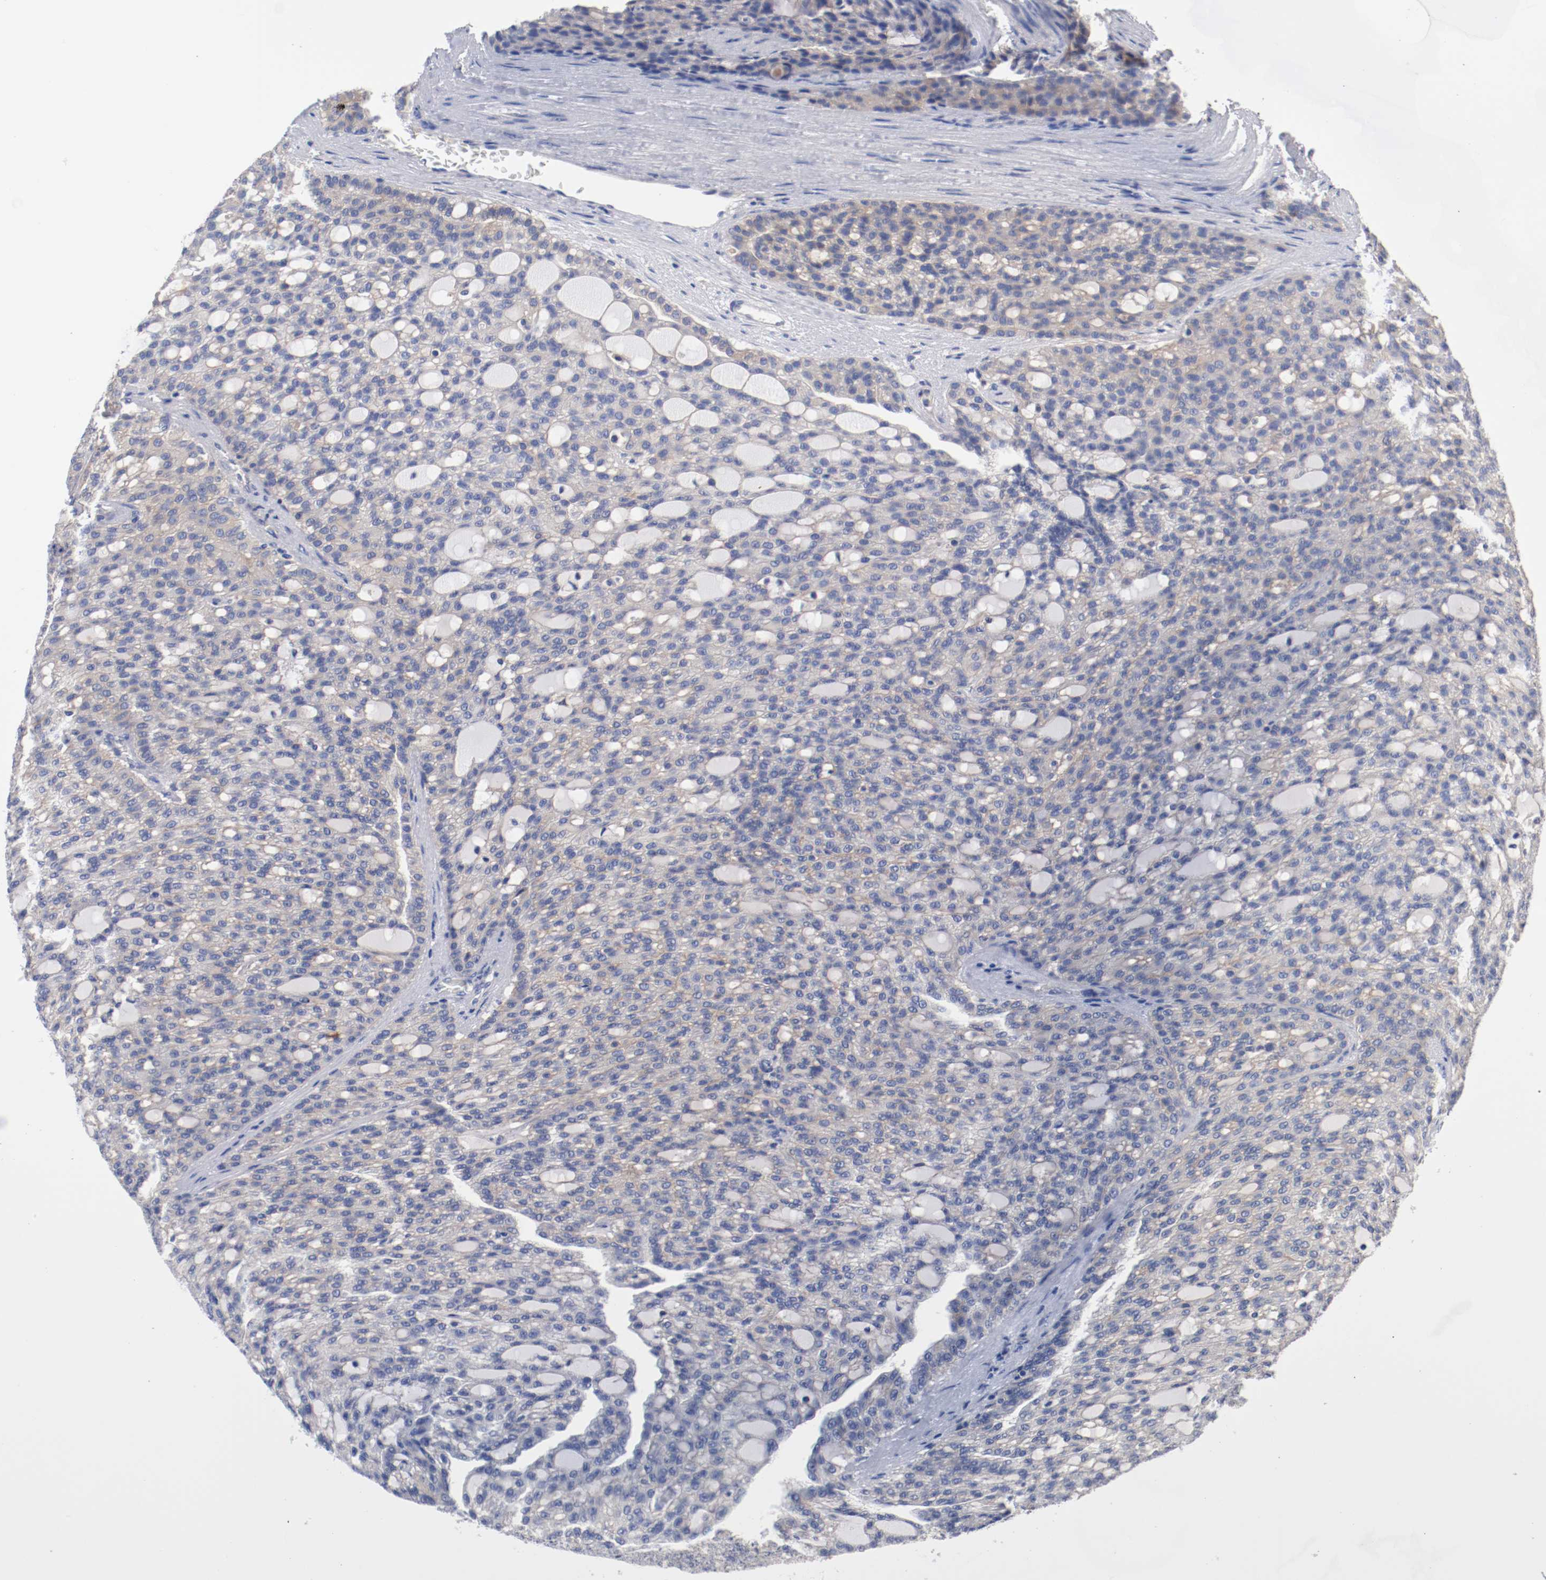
{"staining": {"intensity": "weak", "quantity": "25%-75%", "location": "cytoplasmic/membranous"}, "tissue": "renal cancer", "cell_type": "Tumor cells", "image_type": "cancer", "snomed": [{"axis": "morphology", "description": "Adenocarcinoma, NOS"}, {"axis": "topography", "description": "Kidney"}], "caption": "Protein staining exhibits weak cytoplasmic/membranous staining in about 25%-75% of tumor cells in renal cancer (adenocarcinoma).", "gene": "HGS", "patient": {"sex": "male", "age": 63}}